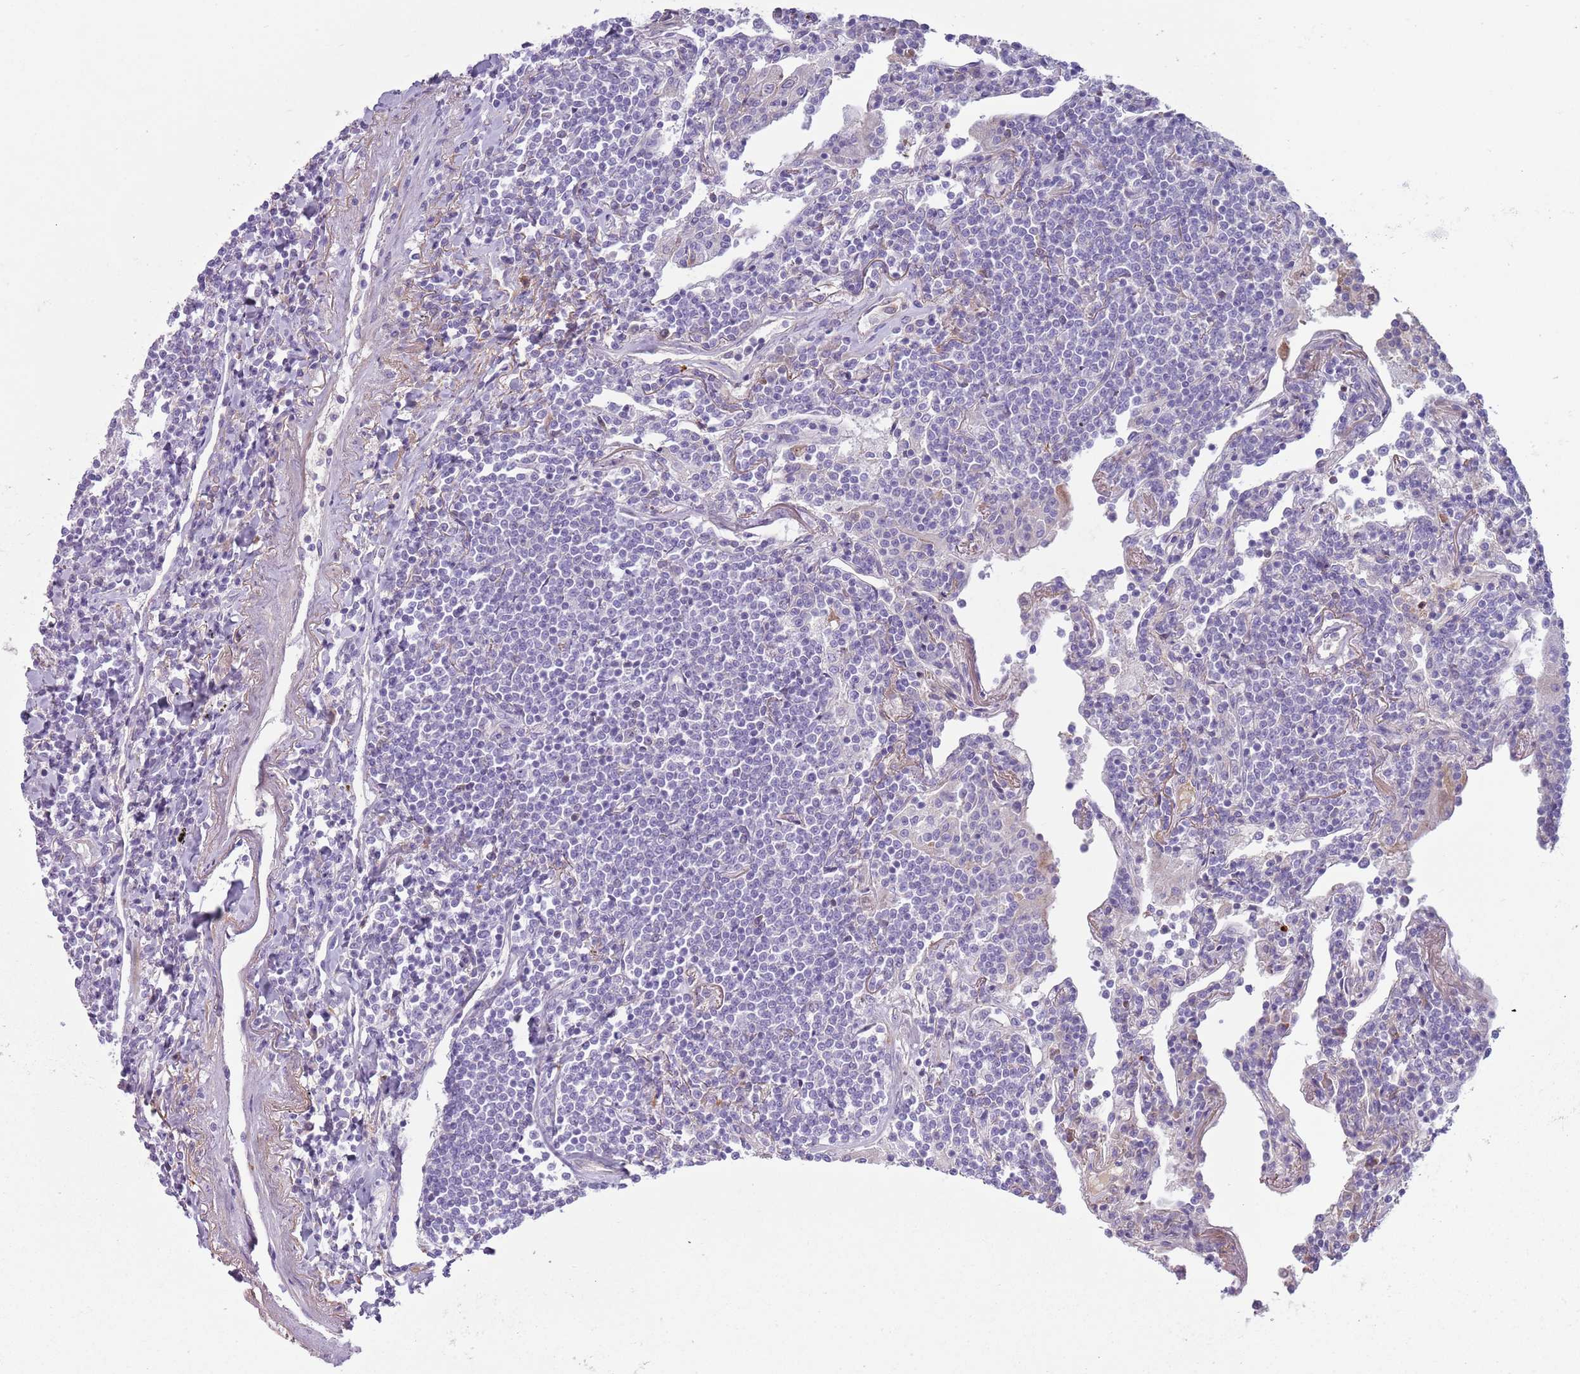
{"staining": {"intensity": "negative", "quantity": "none", "location": "none"}, "tissue": "lymphoma", "cell_type": "Tumor cells", "image_type": "cancer", "snomed": [{"axis": "morphology", "description": "Malignant lymphoma, non-Hodgkin's type, Low grade"}, {"axis": "topography", "description": "Lung"}], "caption": "Immunohistochemistry image of neoplastic tissue: lymphoma stained with DAB (3,3'-diaminobenzidine) displays no significant protein expression in tumor cells.", "gene": "CFH", "patient": {"sex": "female", "age": 71}}